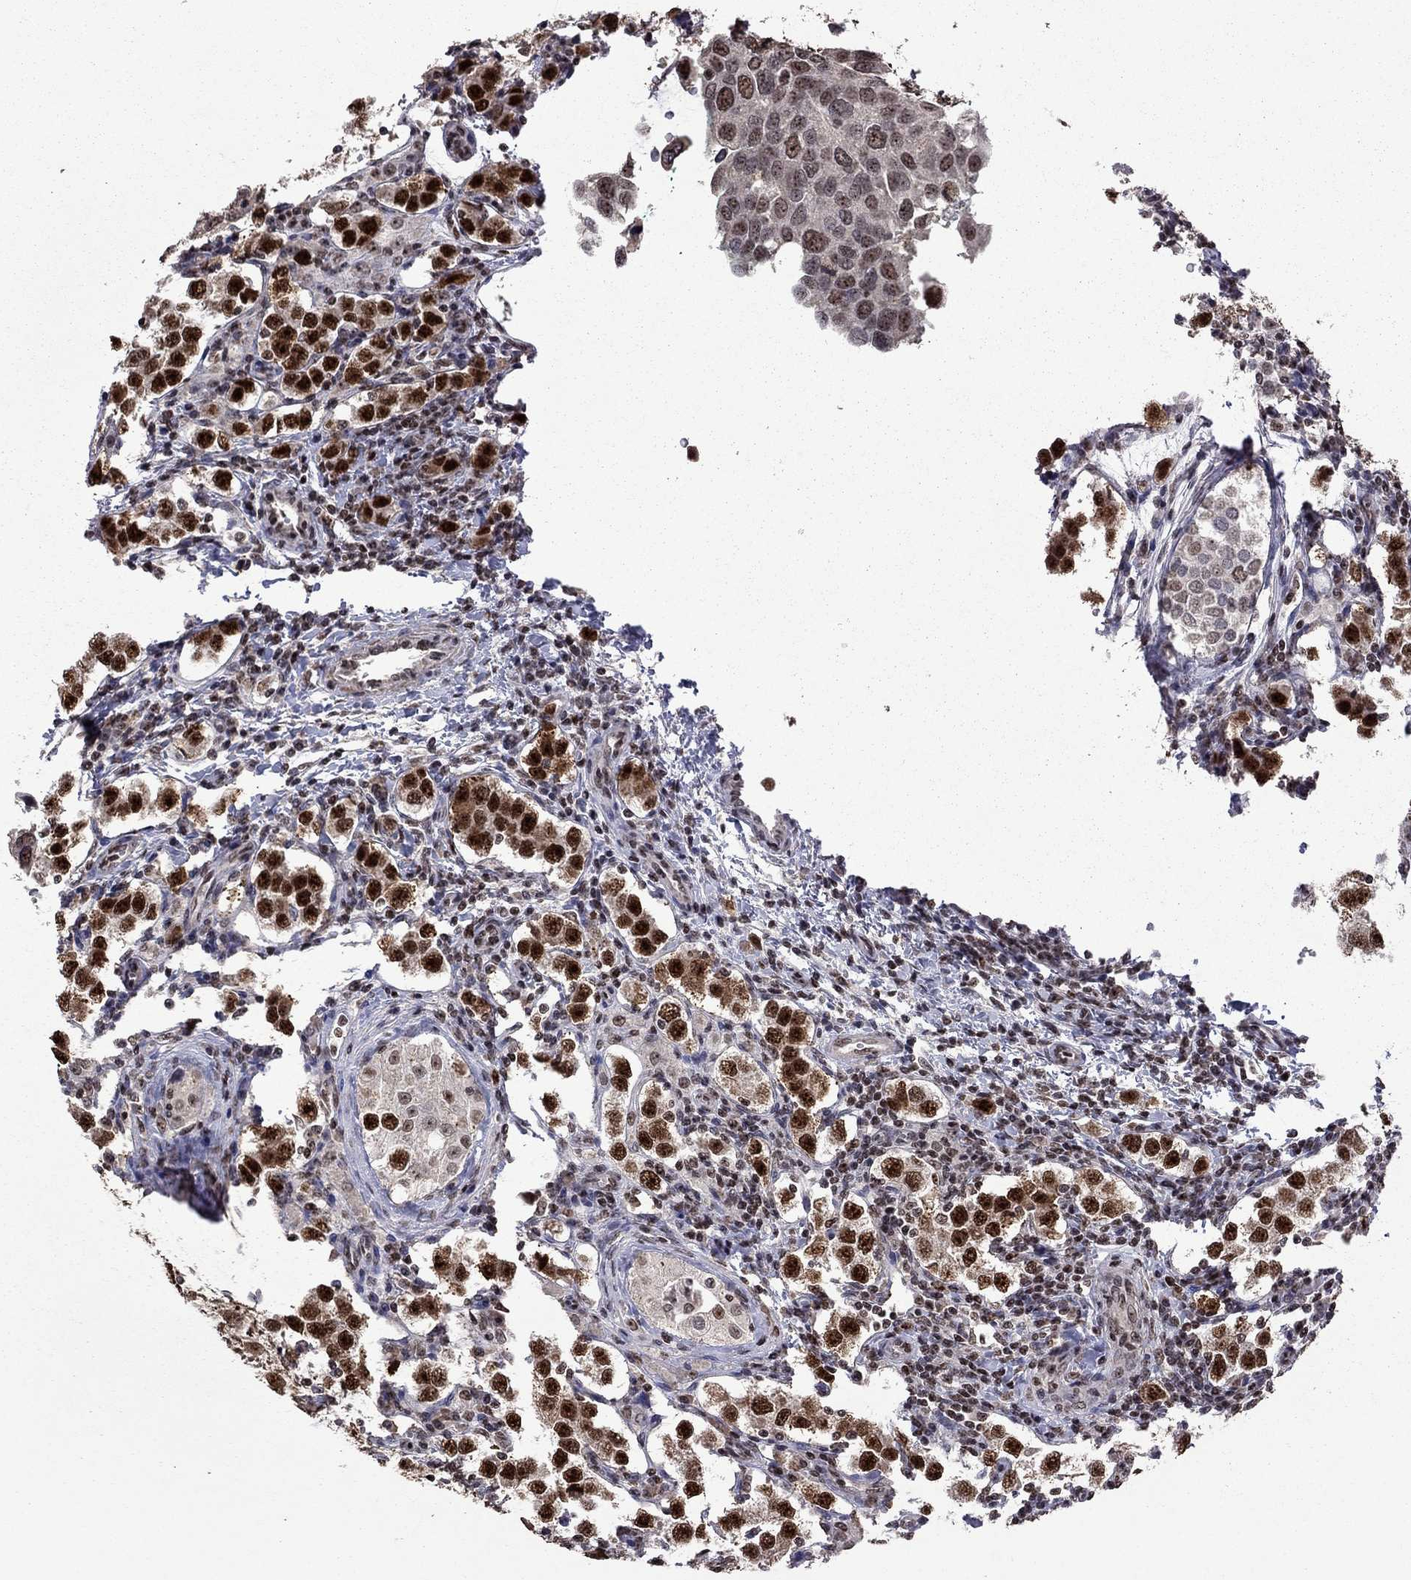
{"staining": {"intensity": "strong", "quantity": ">75%", "location": "nuclear"}, "tissue": "testis cancer", "cell_type": "Tumor cells", "image_type": "cancer", "snomed": [{"axis": "morphology", "description": "Seminoma, NOS"}, {"axis": "topography", "description": "Testis"}], "caption": "Testis cancer (seminoma) stained for a protein exhibits strong nuclear positivity in tumor cells. (IHC, brightfield microscopy, high magnification).", "gene": "SPOUT1", "patient": {"sex": "male", "age": 37}}